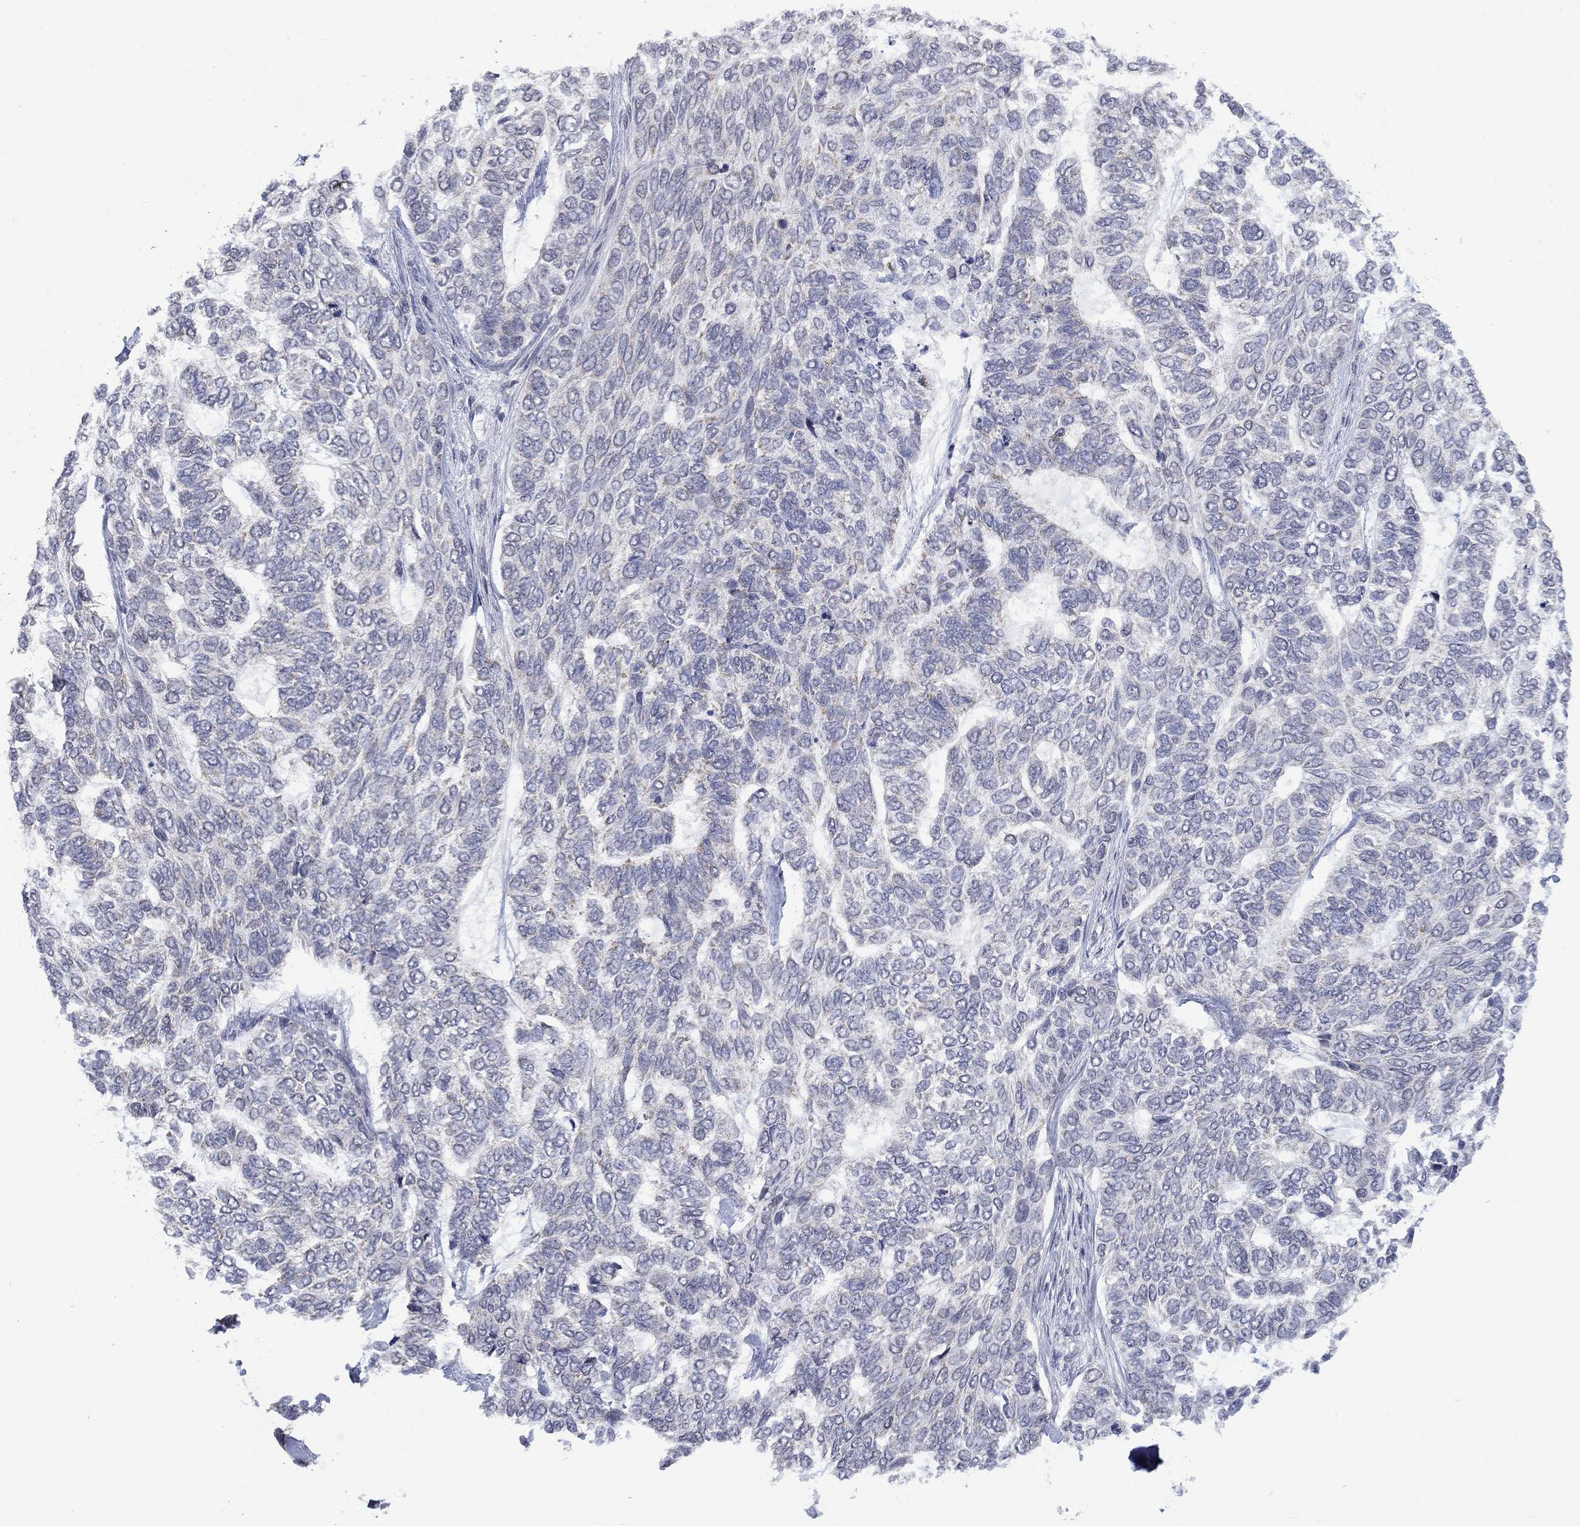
{"staining": {"intensity": "negative", "quantity": "none", "location": "none"}, "tissue": "skin cancer", "cell_type": "Tumor cells", "image_type": "cancer", "snomed": [{"axis": "morphology", "description": "Basal cell carcinoma"}, {"axis": "topography", "description": "Skin"}], "caption": "This is an immunohistochemistry micrograph of human basal cell carcinoma (skin). There is no staining in tumor cells.", "gene": "KCNJ16", "patient": {"sex": "female", "age": 65}}